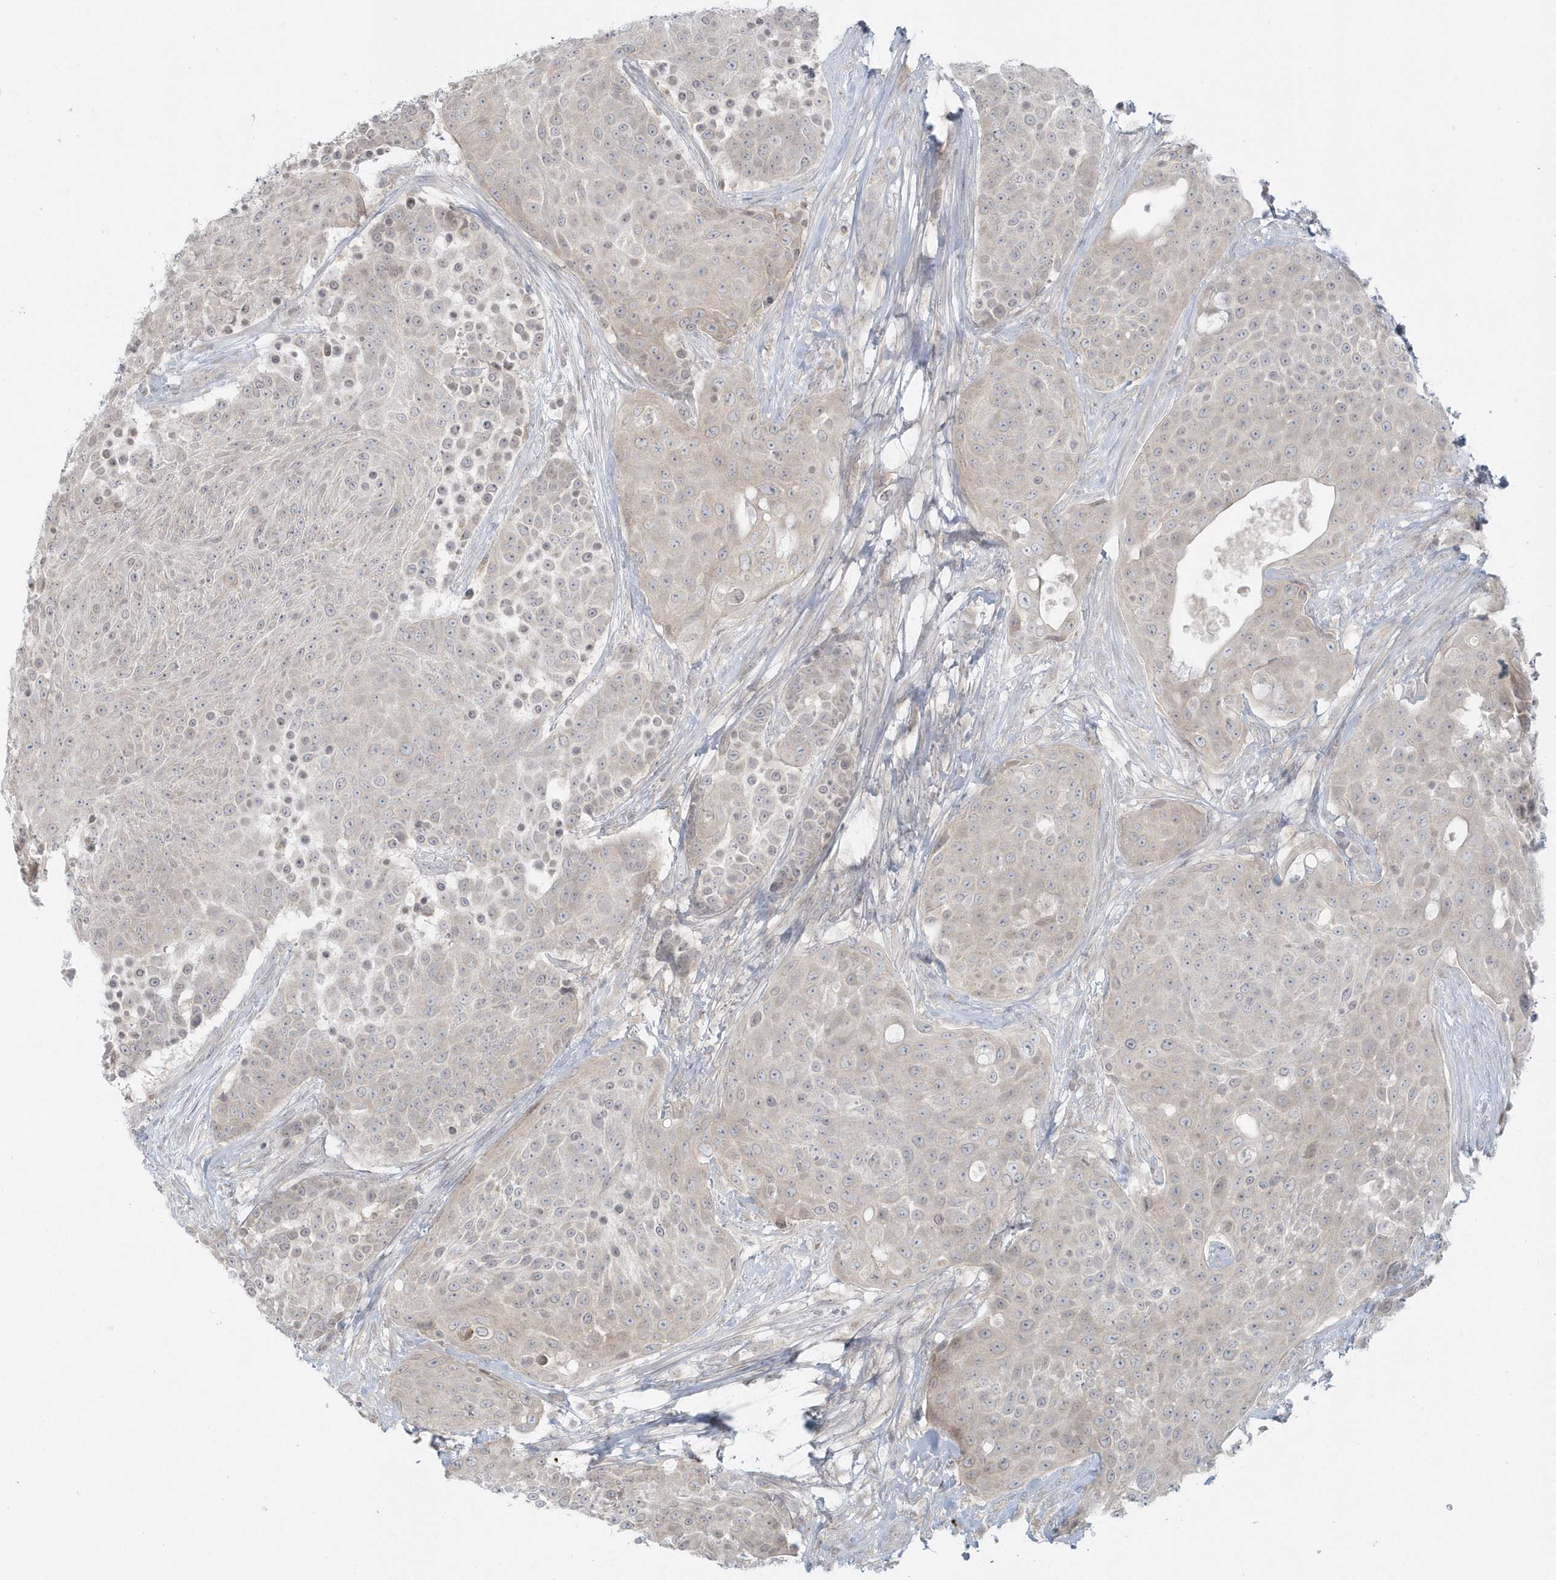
{"staining": {"intensity": "negative", "quantity": "none", "location": "none"}, "tissue": "urothelial cancer", "cell_type": "Tumor cells", "image_type": "cancer", "snomed": [{"axis": "morphology", "description": "Urothelial carcinoma, High grade"}, {"axis": "topography", "description": "Urinary bladder"}], "caption": "The micrograph demonstrates no staining of tumor cells in high-grade urothelial carcinoma.", "gene": "BLTP3A", "patient": {"sex": "female", "age": 63}}